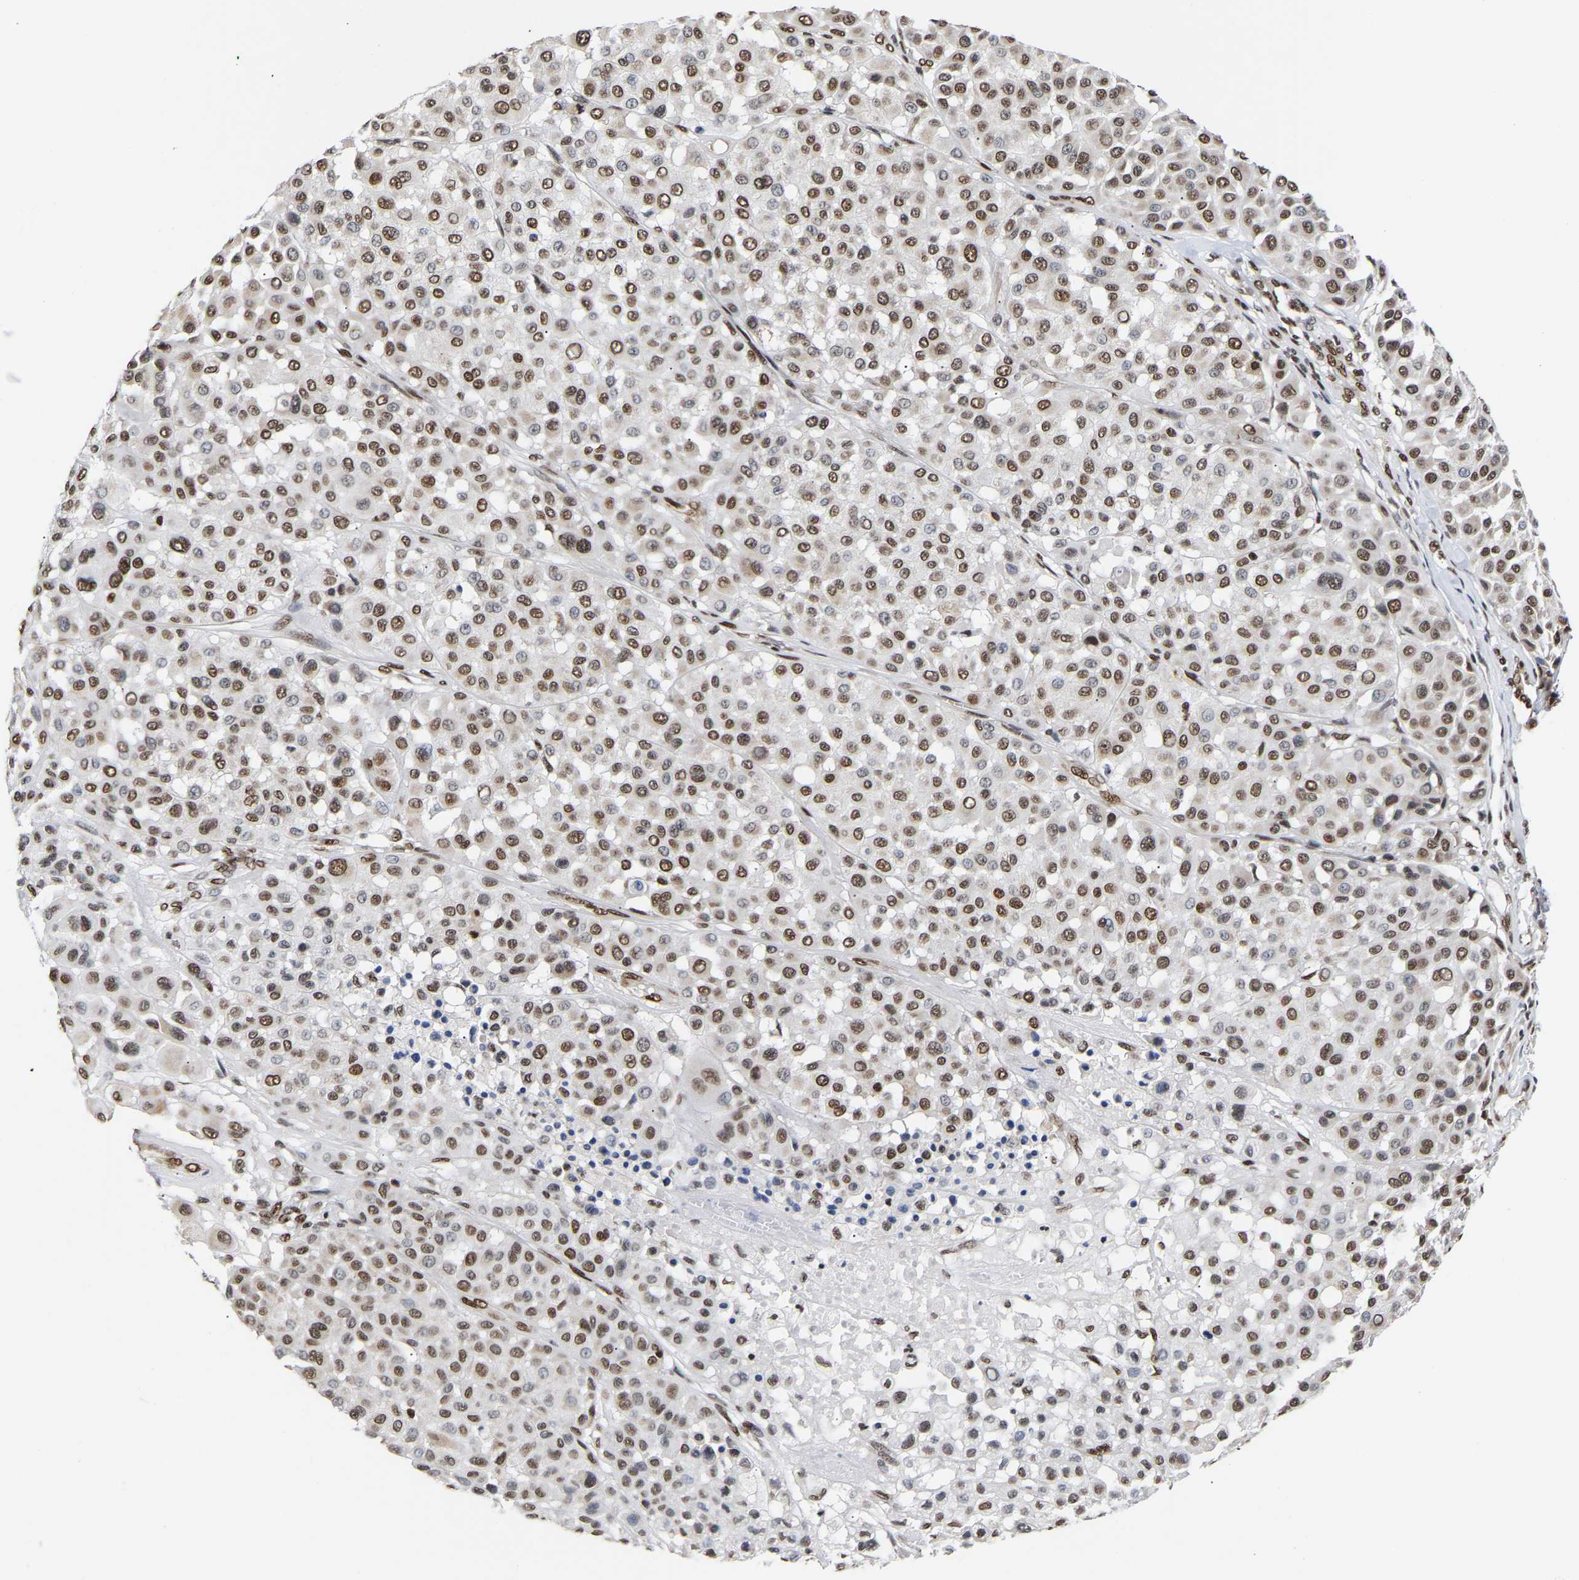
{"staining": {"intensity": "strong", "quantity": ">75%", "location": "nuclear"}, "tissue": "melanoma", "cell_type": "Tumor cells", "image_type": "cancer", "snomed": [{"axis": "morphology", "description": "Malignant melanoma, Metastatic site"}, {"axis": "topography", "description": "Soft tissue"}], "caption": "Immunohistochemical staining of human malignant melanoma (metastatic site) exhibits high levels of strong nuclear positivity in approximately >75% of tumor cells.", "gene": "PSIP1", "patient": {"sex": "male", "age": 41}}